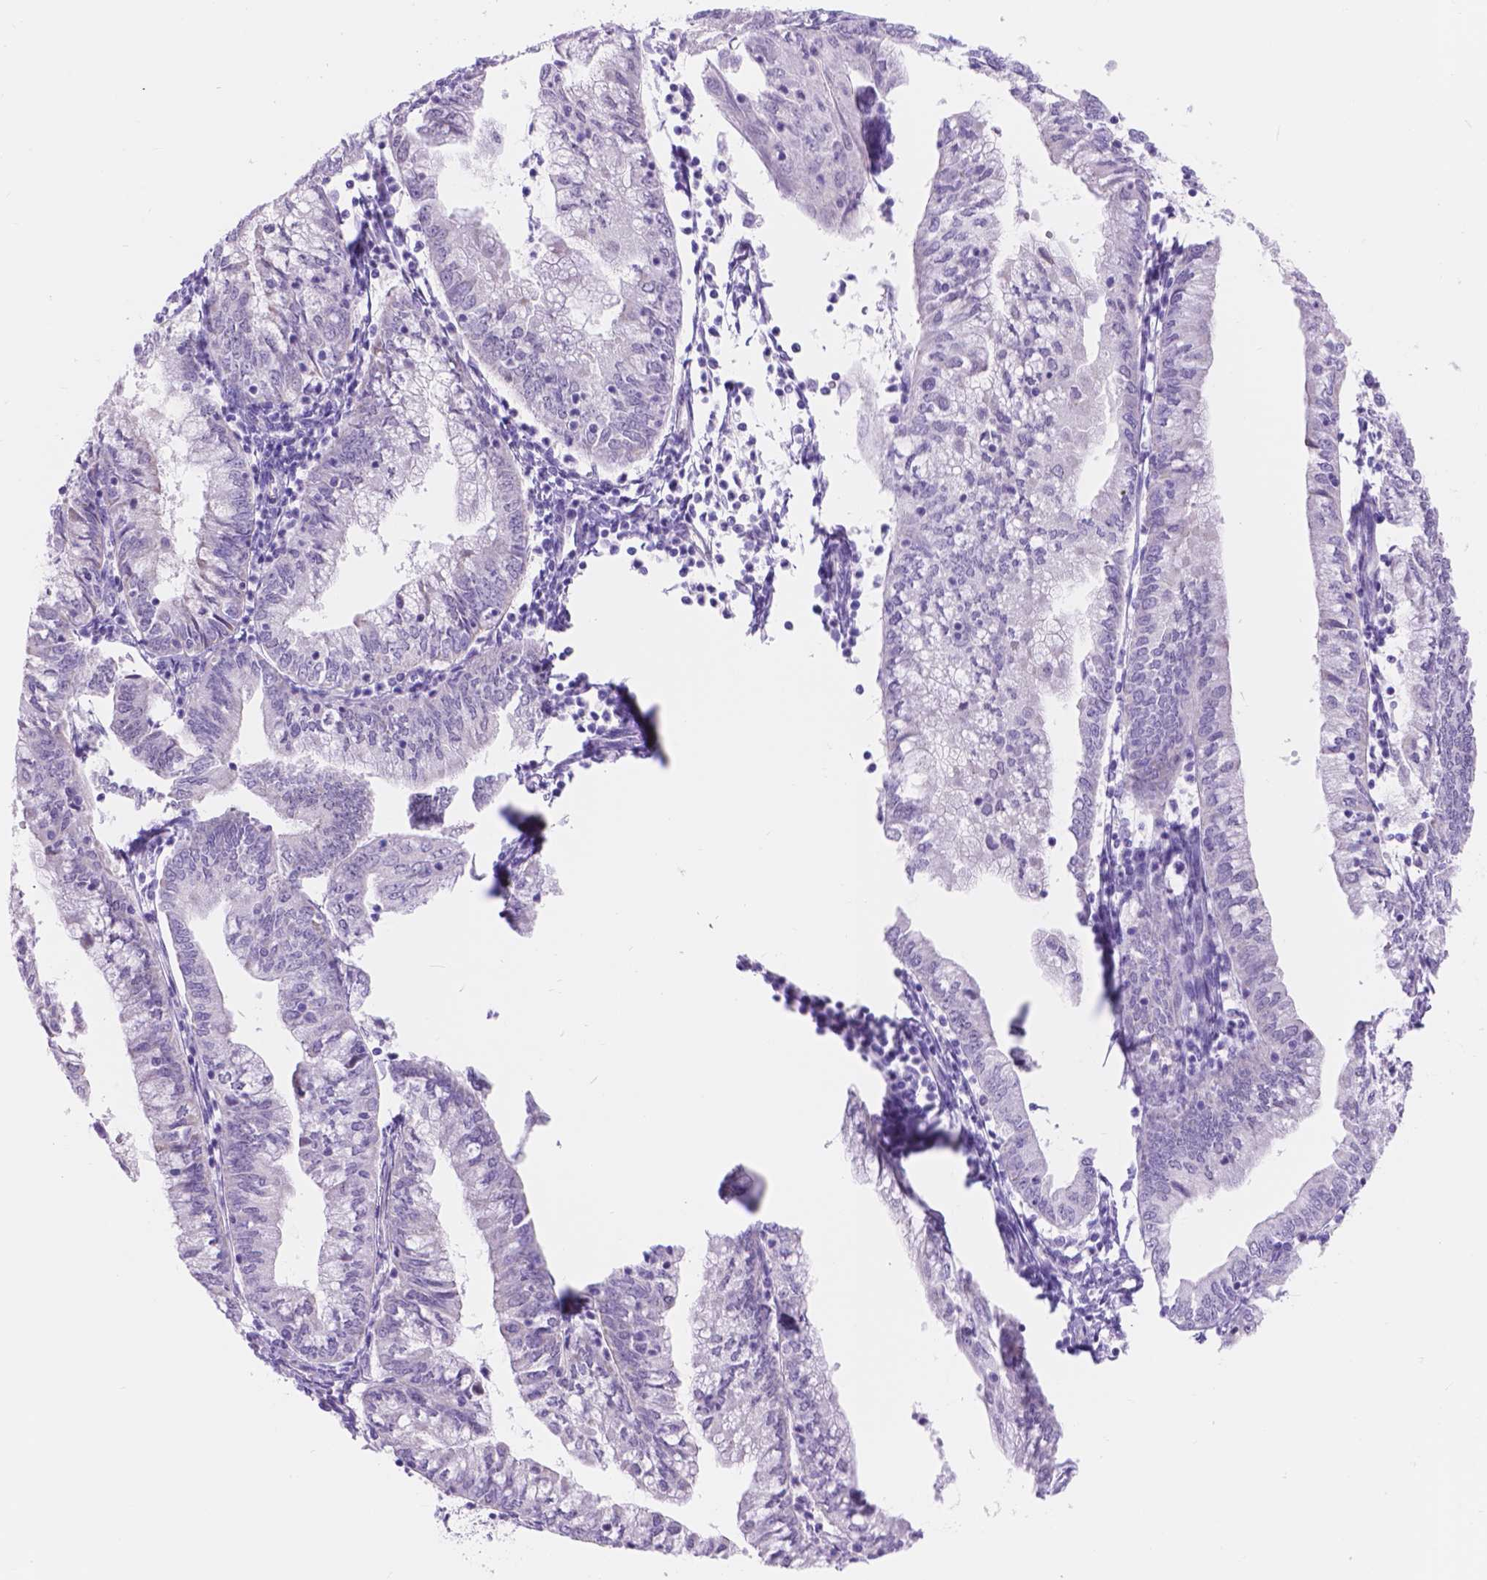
{"staining": {"intensity": "negative", "quantity": "none", "location": "none"}, "tissue": "endometrial cancer", "cell_type": "Tumor cells", "image_type": "cancer", "snomed": [{"axis": "morphology", "description": "Adenocarcinoma, NOS"}, {"axis": "topography", "description": "Endometrium"}], "caption": "A histopathology image of endometrial adenocarcinoma stained for a protein demonstrates no brown staining in tumor cells. (DAB immunohistochemistry, high magnification).", "gene": "DCC", "patient": {"sex": "female", "age": 55}}